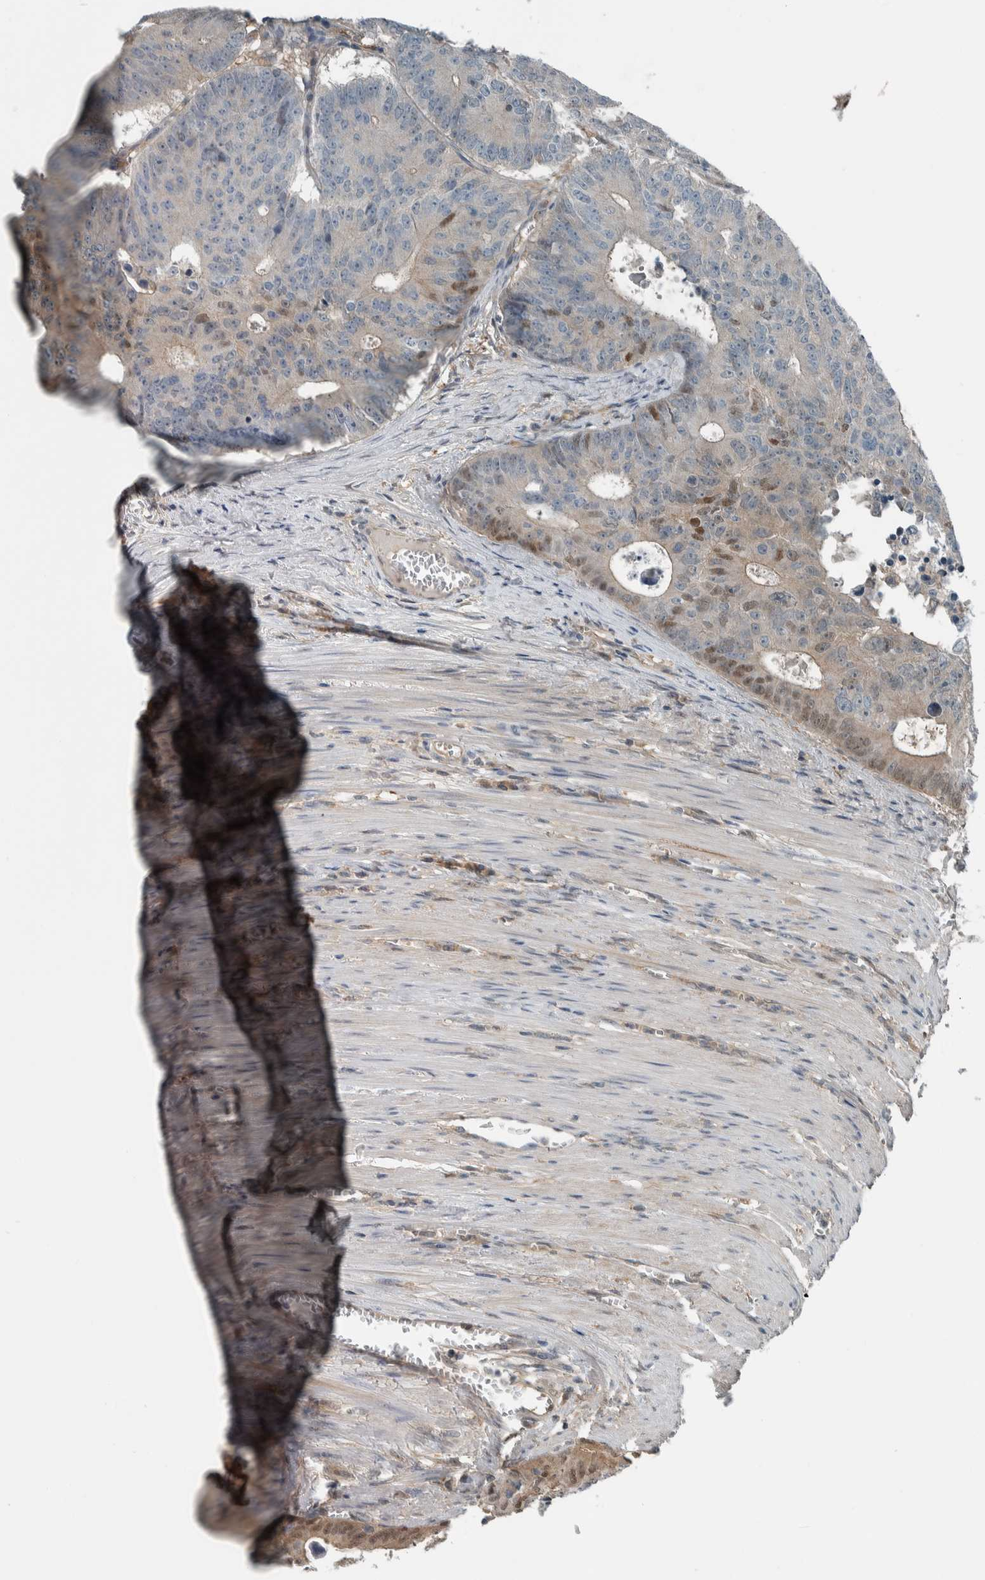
{"staining": {"intensity": "moderate", "quantity": "<25%", "location": "cytoplasmic/membranous,nuclear"}, "tissue": "colorectal cancer", "cell_type": "Tumor cells", "image_type": "cancer", "snomed": [{"axis": "morphology", "description": "Adenocarcinoma, NOS"}, {"axis": "topography", "description": "Colon"}], "caption": "Colorectal cancer tissue displays moderate cytoplasmic/membranous and nuclear expression in about <25% of tumor cells, visualized by immunohistochemistry. Ihc stains the protein in brown and the nuclei are stained blue.", "gene": "ALAD", "patient": {"sex": "male", "age": 87}}